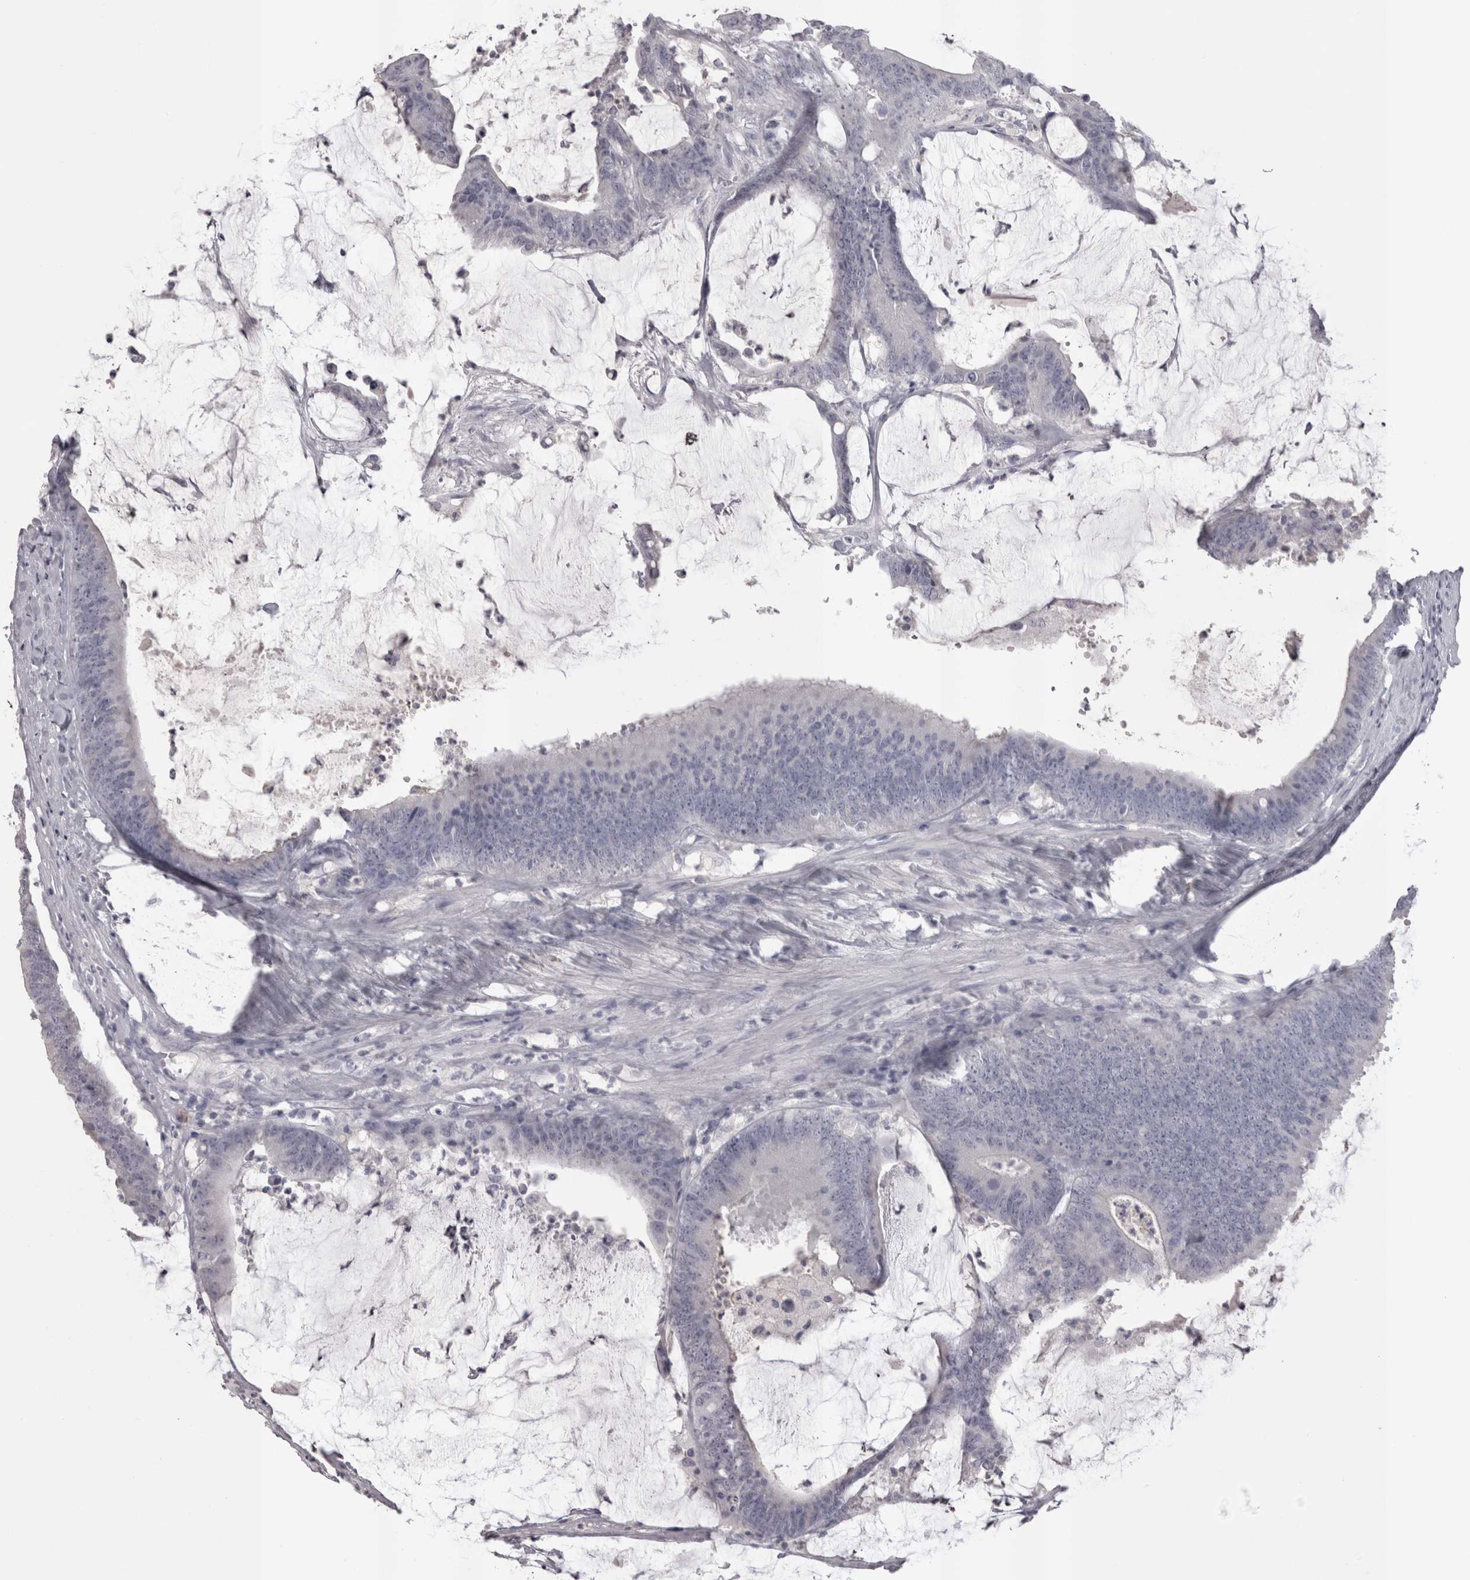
{"staining": {"intensity": "negative", "quantity": "none", "location": "none"}, "tissue": "colorectal cancer", "cell_type": "Tumor cells", "image_type": "cancer", "snomed": [{"axis": "morphology", "description": "Adenocarcinoma, NOS"}, {"axis": "topography", "description": "Rectum"}], "caption": "Immunohistochemical staining of colorectal adenocarcinoma displays no significant staining in tumor cells.", "gene": "LAX1", "patient": {"sex": "female", "age": 66}}